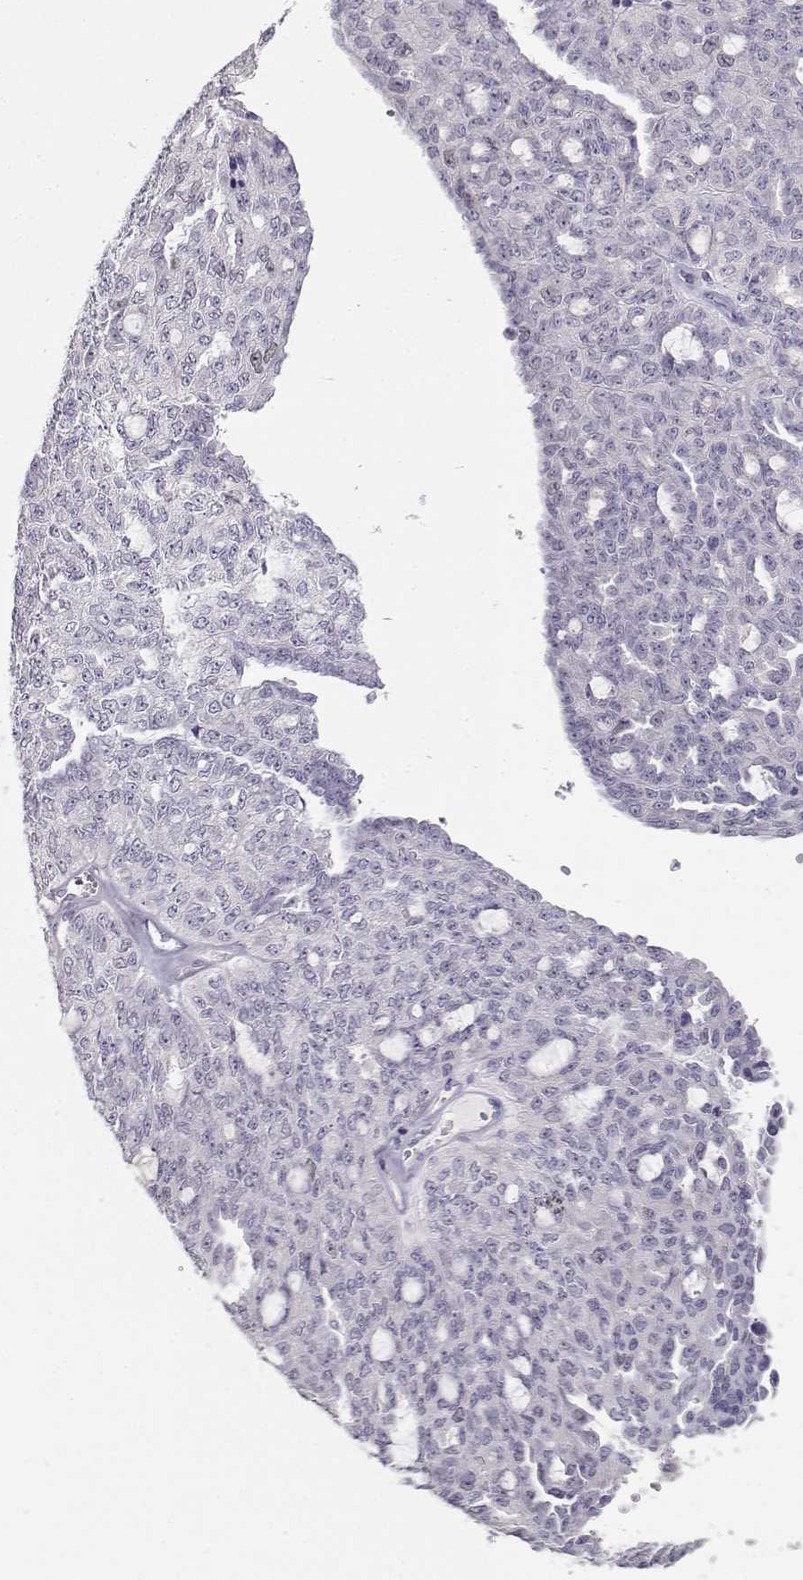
{"staining": {"intensity": "negative", "quantity": "none", "location": "none"}, "tissue": "ovarian cancer", "cell_type": "Tumor cells", "image_type": "cancer", "snomed": [{"axis": "morphology", "description": "Cystadenocarcinoma, serous, NOS"}, {"axis": "topography", "description": "Ovary"}], "caption": "Micrograph shows no protein expression in tumor cells of ovarian serous cystadenocarcinoma tissue.", "gene": "NUTM1", "patient": {"sex": "female", "age": 71}}